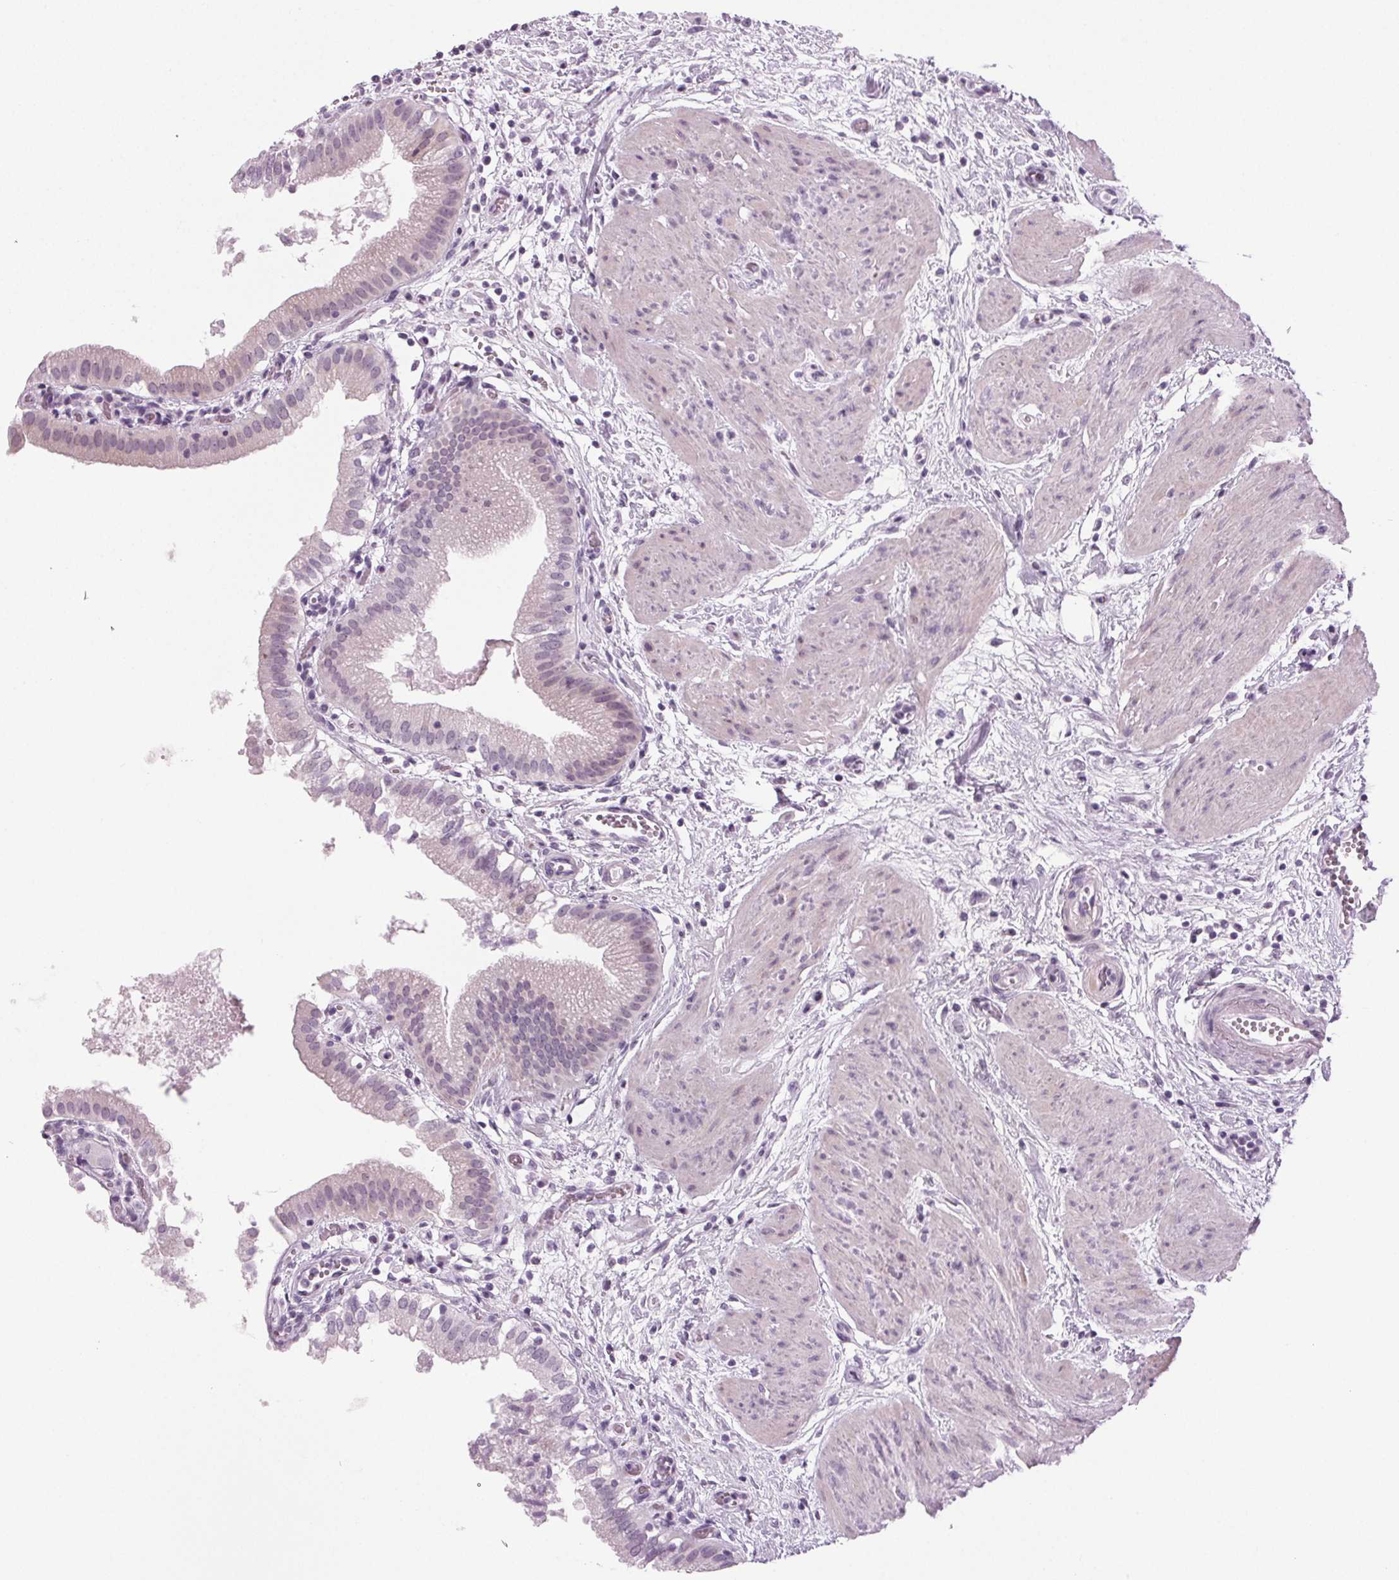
{"staining": {"intensity": "weak", "quantity": "<25%", "location": "nuclear"}, "tissue": "gallbladder", "cell_type": "Glandular cells", "image_type": "normal", "snomed": [{"axis": "morphology", "description": "Normal tissue, NOS"}, {"axis": "topography", "description": "Gallbladder"}], "caption": "This histopathology image is of normal gallbladder stained with immunohistochemistry (IHC) to label a protein in brown with the nuclei are counter-stained blue. There is no expression in glandular cells. (DAB (3,3'-diaminobenzidine) immunohistochemistry (IHC) visualized using brightfield microscopy, high magnification).", "gene": "IGF2BP1", "patient": {"sex": "female", "age": 65}}